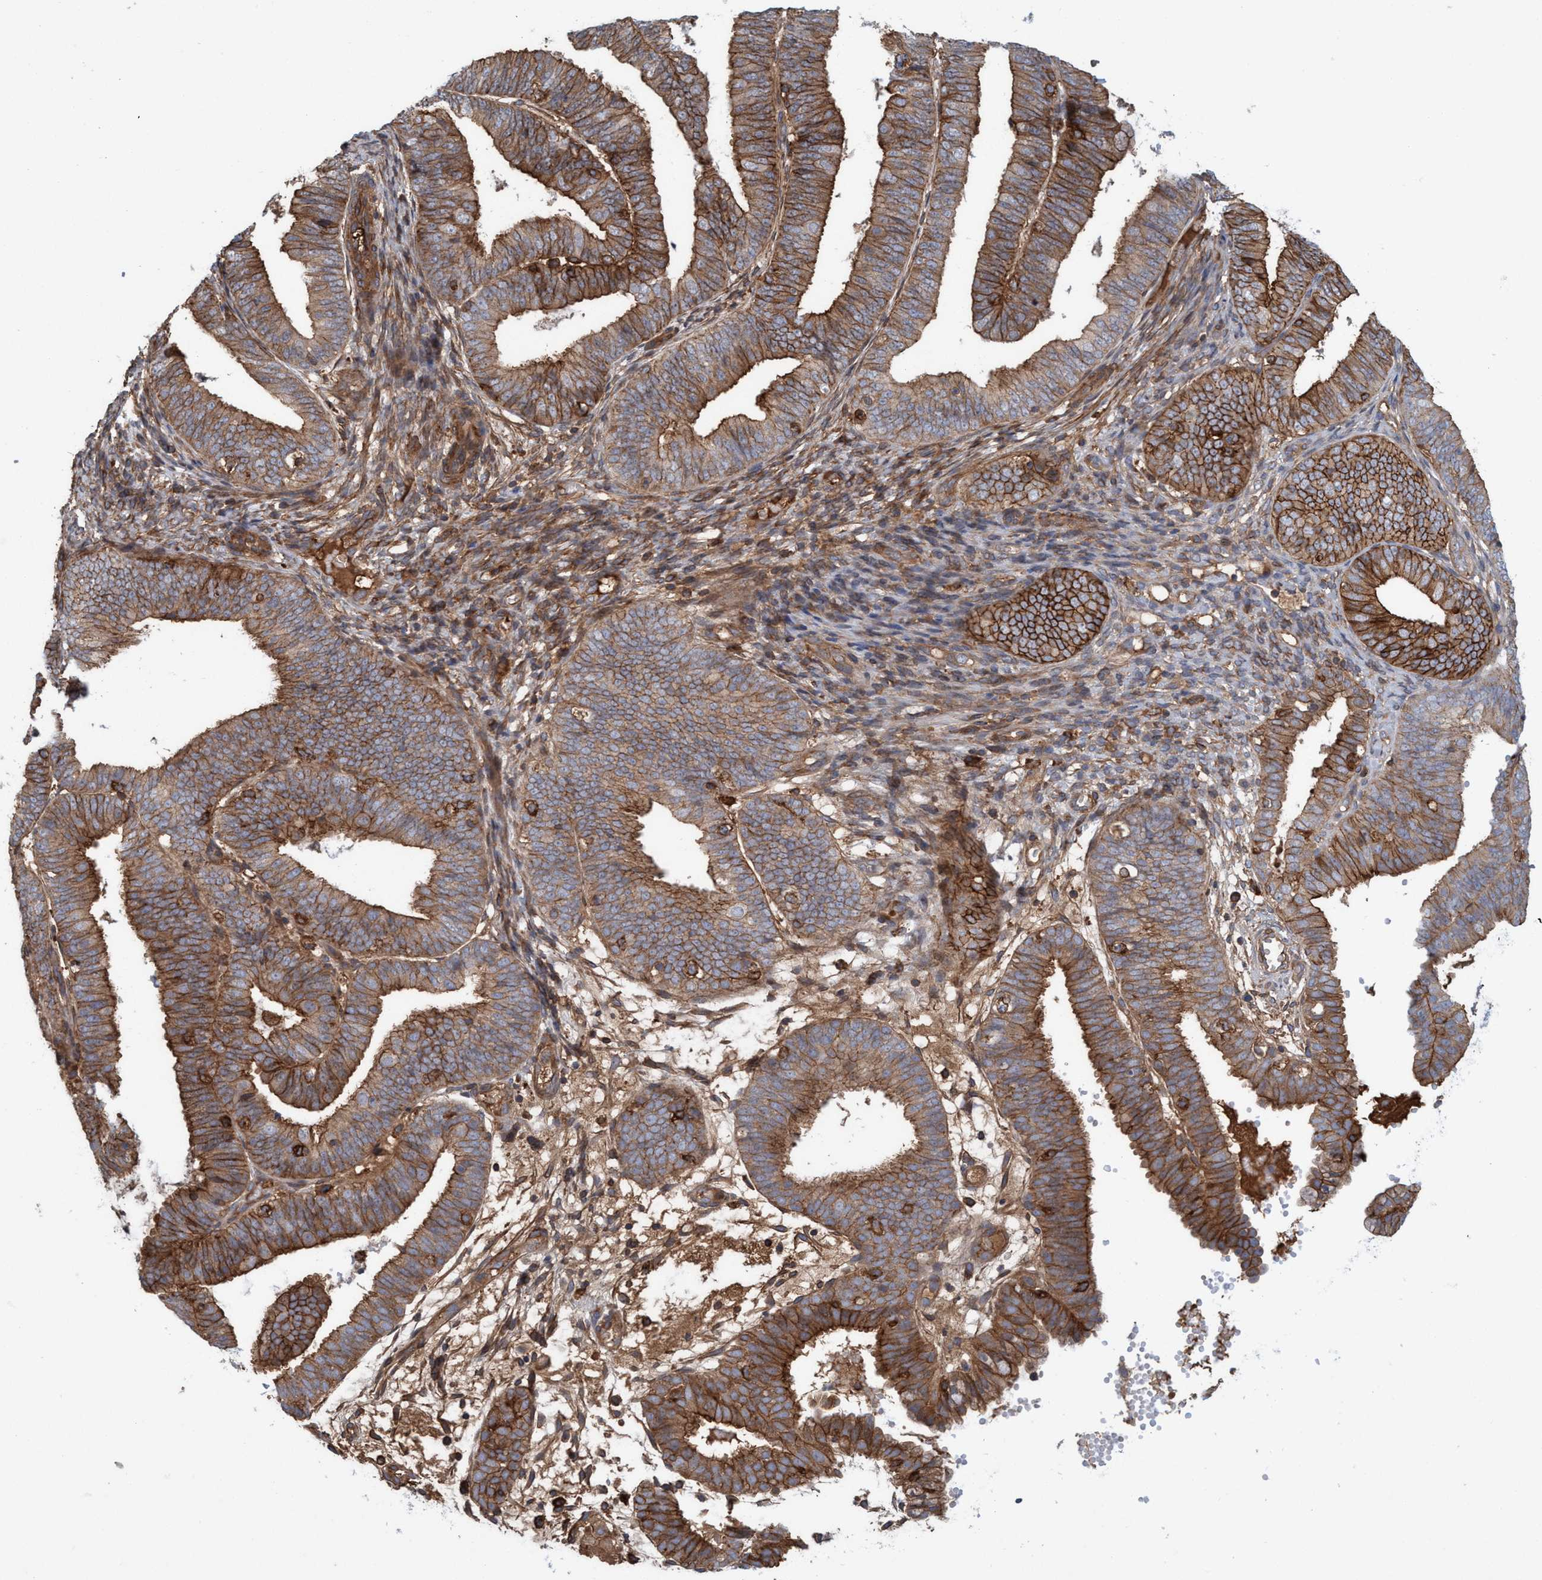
{"staining": {"intensity": "strong", "quantity": ">75%", "location": "cytoplasmic/membranous"}, "tissue": "endometrial cancer", "cell_type": "Tumor cells", "image_type": "cancer", "snomed": [{"axis": "morphology", "description": "Adenocarcinoma, NOS"}, {"axis": "topography", "description": "Endometrium"}], "caption": "Immunohistochemistry staining of endometrial cancer, which reveals high levels of strong cytoplasmic/membranous staining in approximately >75% of tumor cells indicating strong cytoplasmic/membranous protein expression. The staining was performed using DAB (3,3'-diaminobenzidine) (brown) for protein detection and nuclei were counterstained in hematoxylin (blue).", "gene": "SPECC1", "patient": {"sex": "female", "age": 63}}